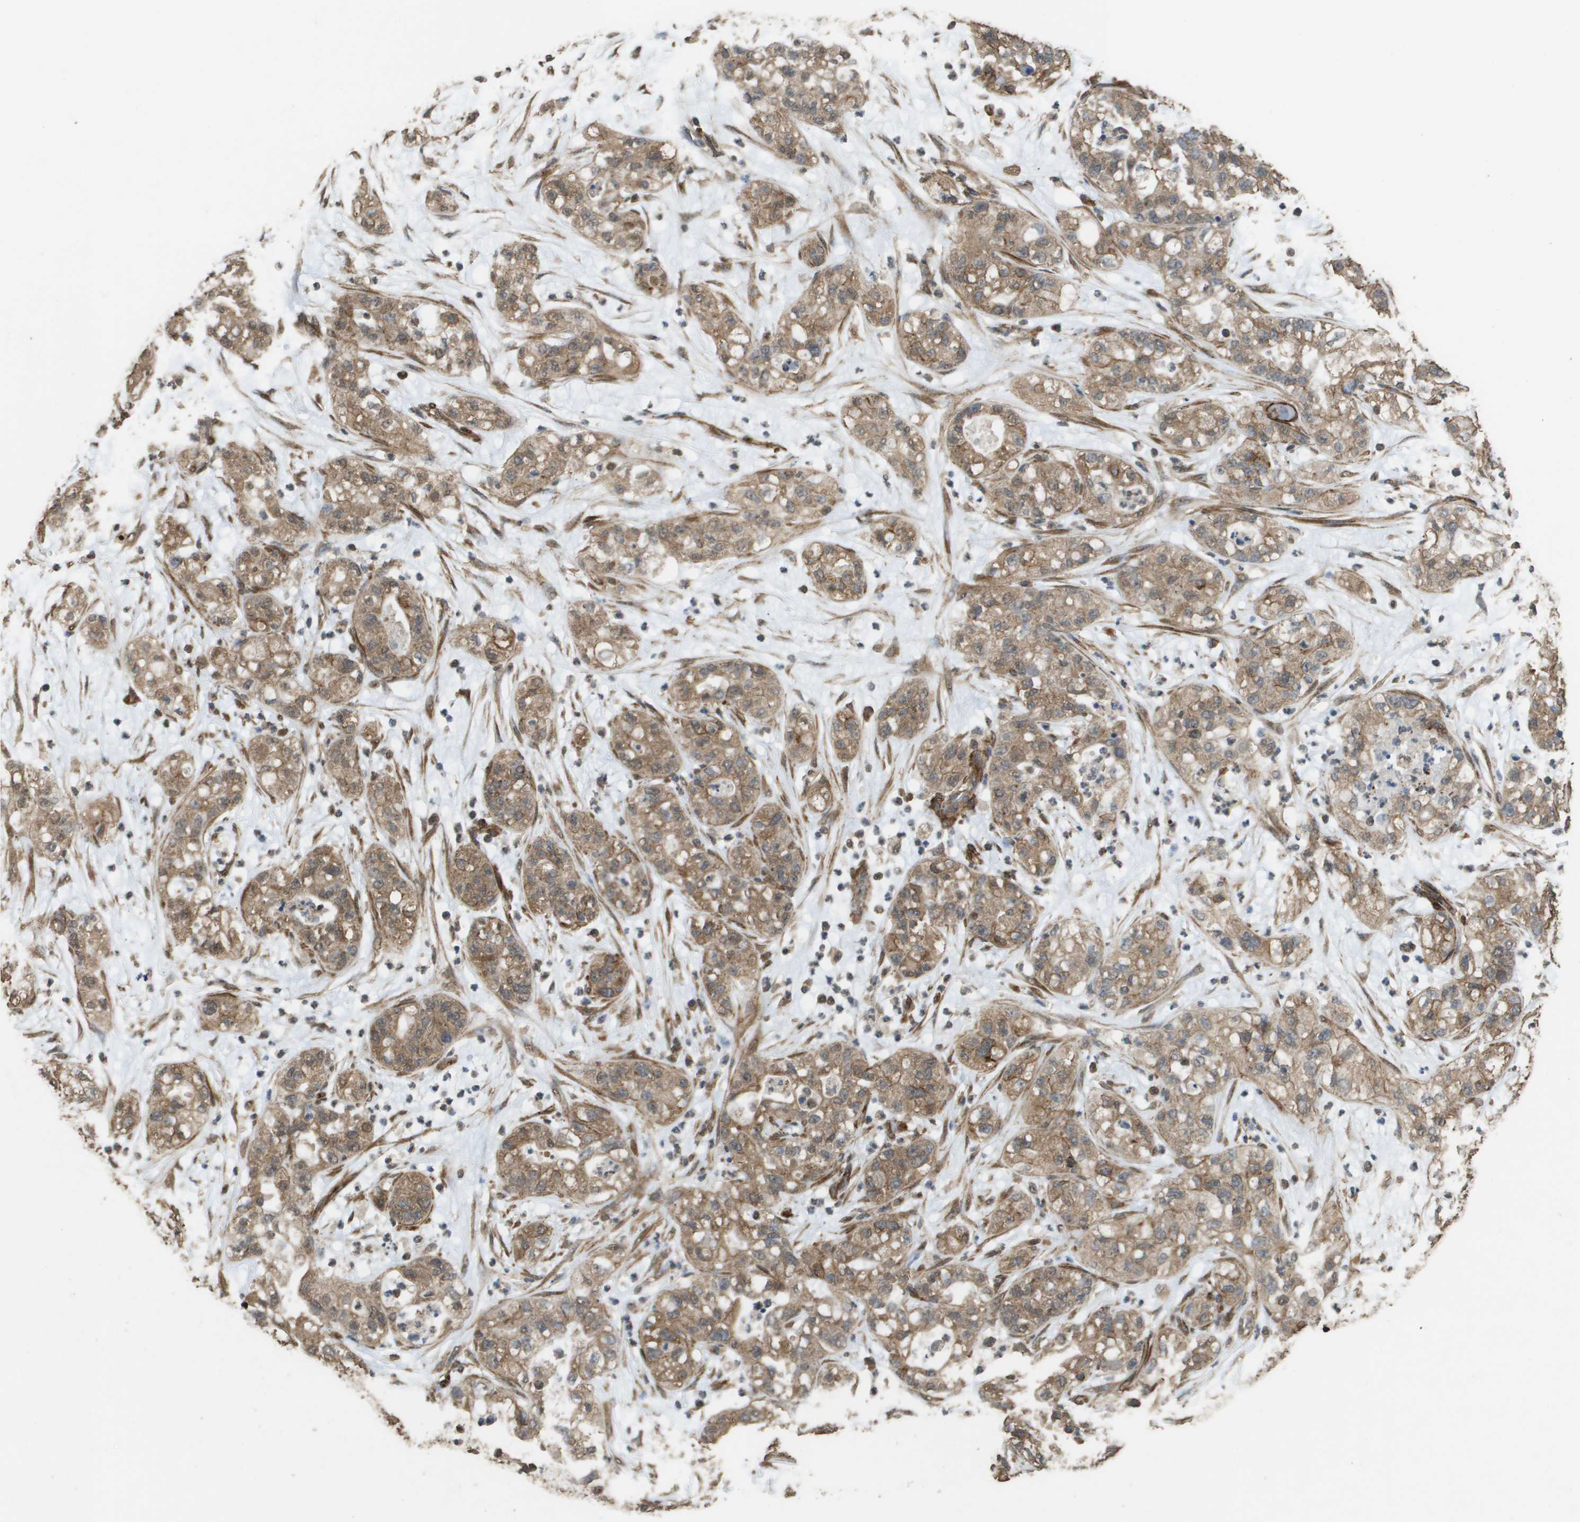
{"staining": {"intensity": "moderate", "quantity": ">75%", "location": "cytoplasmic/membranous"}, "tissue": "pancreatic cancer", "cell_type": "Tumor cells", "image_type": "cancer", "snomed": [{"axis": "morphology", "description": "Adenocarcinoma, NOS"}, {"axis": "topography", "description": "Pancreas"}], "caption": "A photomicrograph of pancreatic adenocarcinoma stained for a protein demonstrates moderate cytoplasmic/membranous brown staining in tumor cells. Immunohistochemistry (ihc) stains the protein in brown and the nuclei are stained blue.", "gene": "AAMP", "patient": {"sex": "female", "age": 78}}